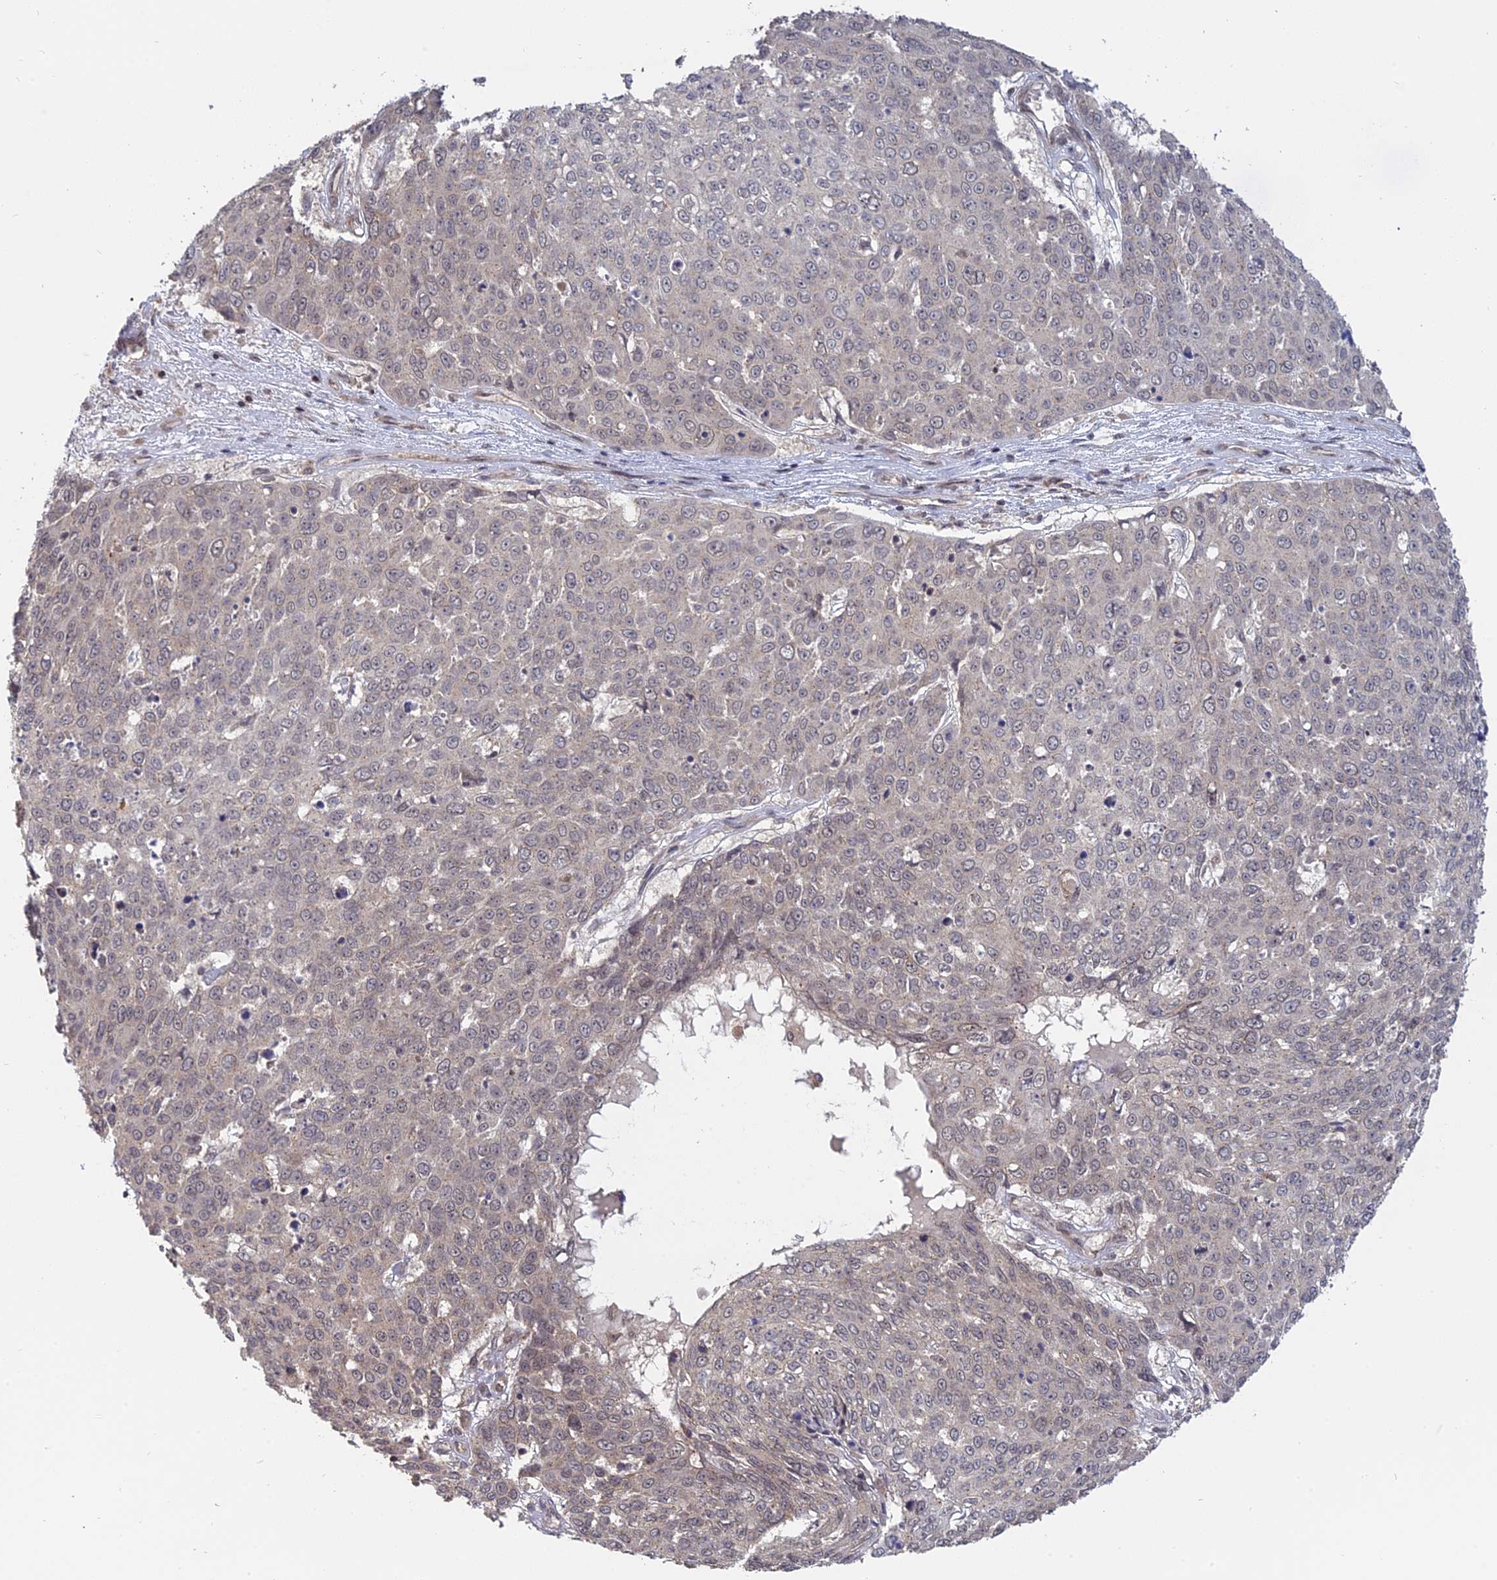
{"staining": {"intensity": "negative", "quantity": "none", "location": "none"}, "tissue": "skin cancer", "cell_type": "Tumor cells", "image_type": "cancer", "snomed": [{"axis": "morphology", "description": "Squamous cell carcinoma, NOS"}, {"axis": "topography", "description": "Skin"}], "caption": "IHC image of neoplastic tissue: skin squamous cell carcinoma stained with DAB (3,3'-diaminobenzidine) shows no significant protein expression in tumor cells.", "gene": "PKIG", "patient": {"sex": "male", "age": 71}}